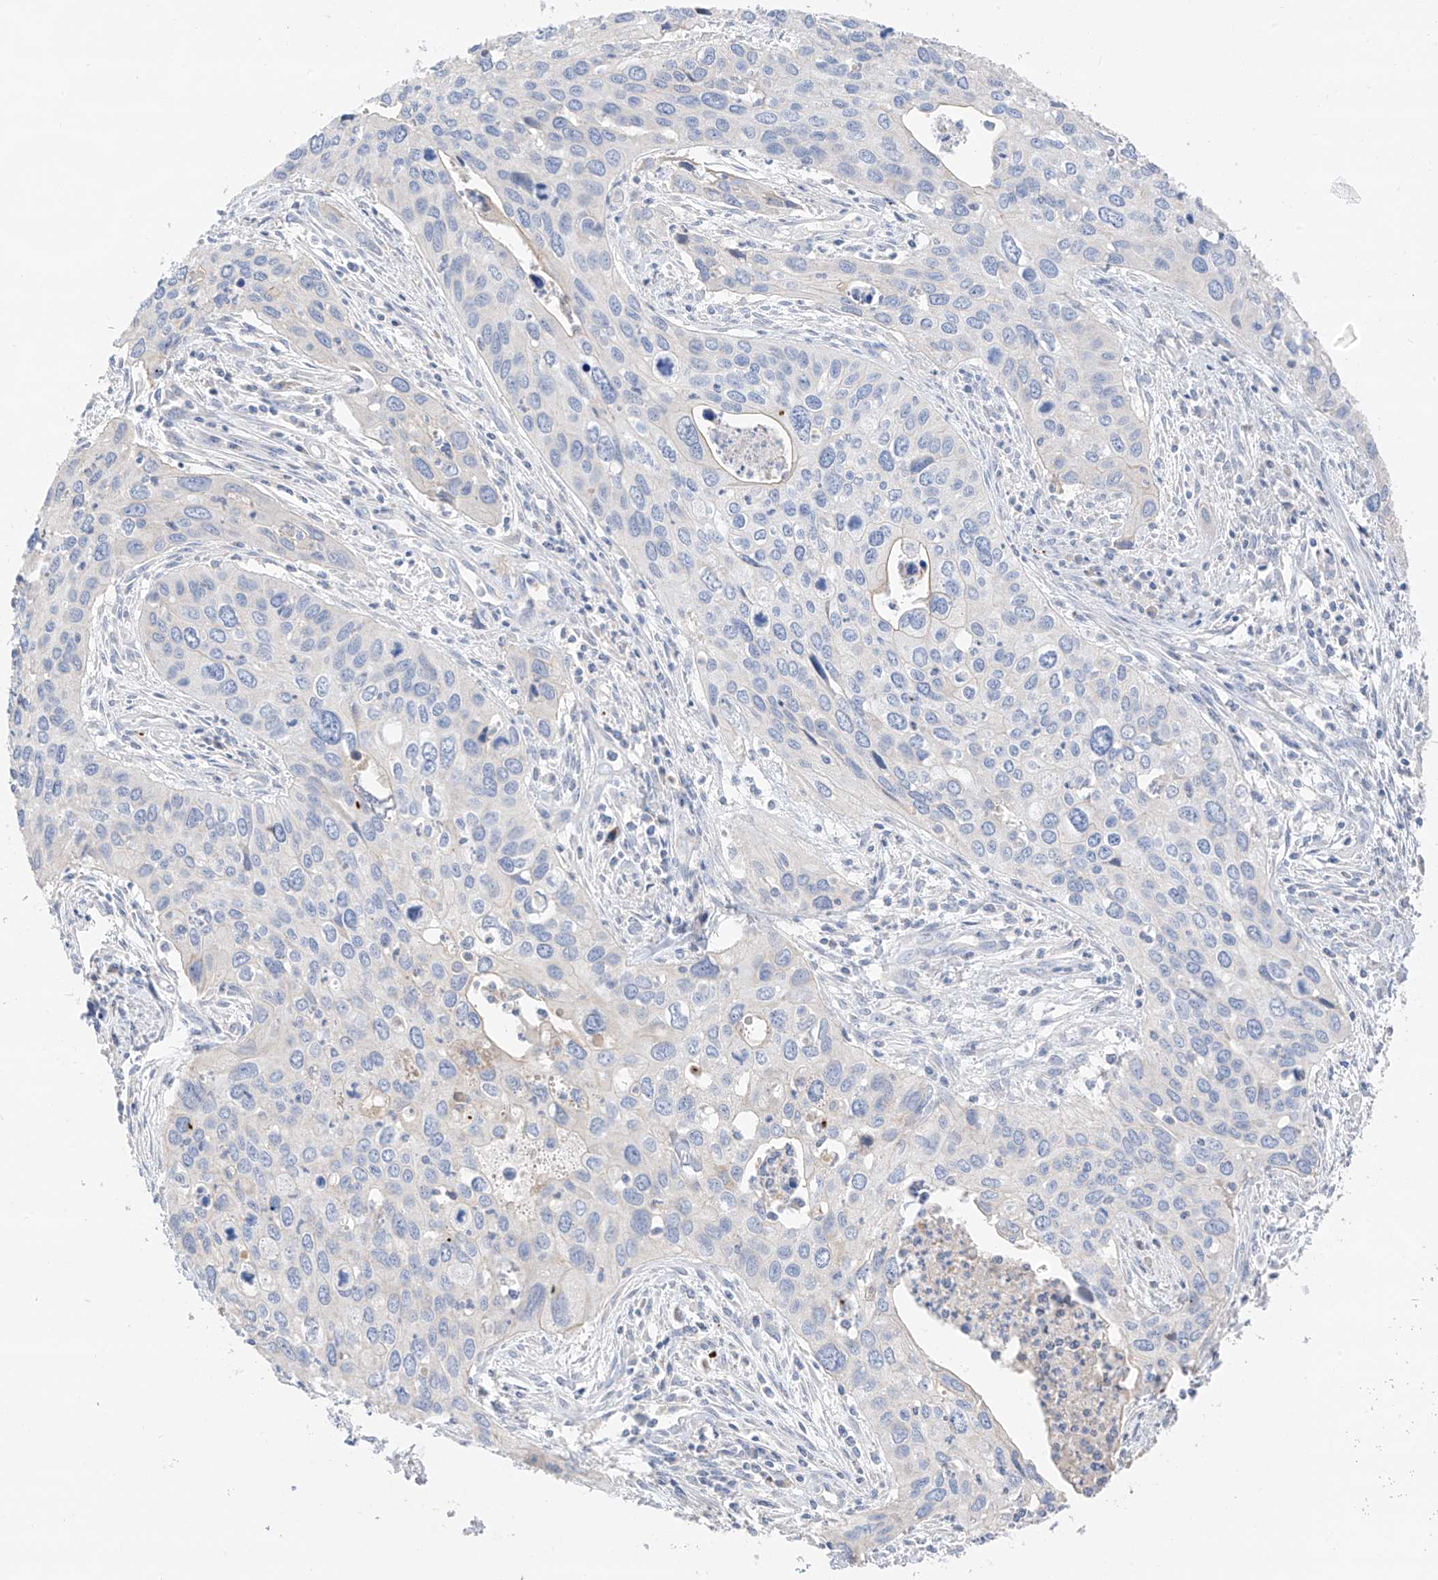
{"staining": {"intensity": "negative", "quantity": "none", "location": "none"}, "tissue": "cervical cancer", "cell_type": "Tumor cells", "image_type": "cancer", "snomed": [{"axis": "morphology", "description": "Squamous cell carcinoma, NOS"}, {"axis": "topography", "description": "Cervix"}], "caption": "Protein analysis of cervical cancer (squamous cell carcinoma) shows no significant expression in tumor cells.", "gene": "CAPN13", "patient": {"sex": "female", "age": 55}}